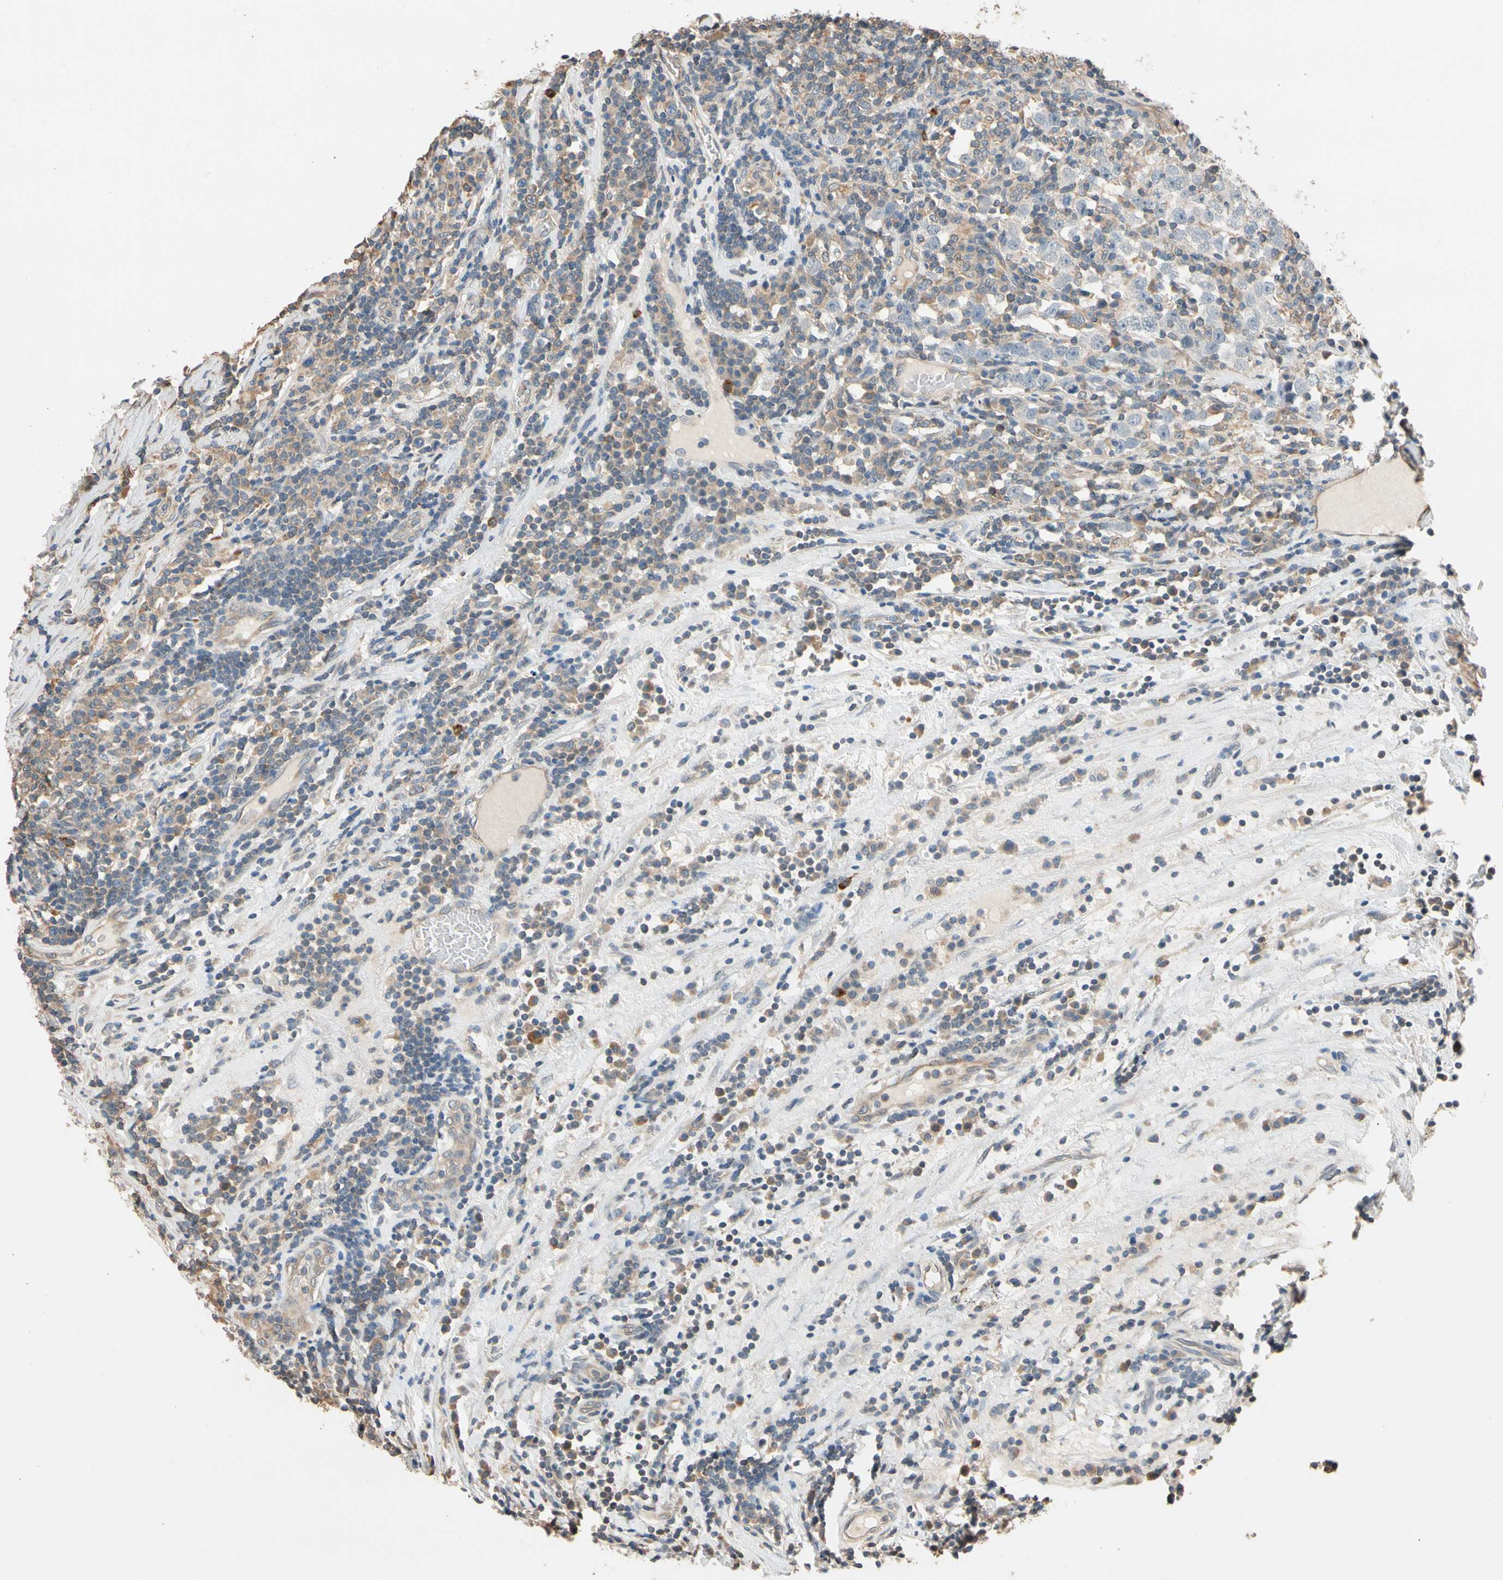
{"staining": {"intensity": "negative", "quantity": "none", "location": "none"}, "tissue": "testis cancer", "cell_type": "Tumor cells", "image_type": "cancer", "snomed": [{"axis": "morphology", "description": "Seminoma, NOS"}, {"axis": "topography", "description": "Testis"}], "caption": "Tumor cells are negative for protein expression in human testis seminoma.", "gene": "MAP3K7", "patient": {"sex": "male", "age": 43}}